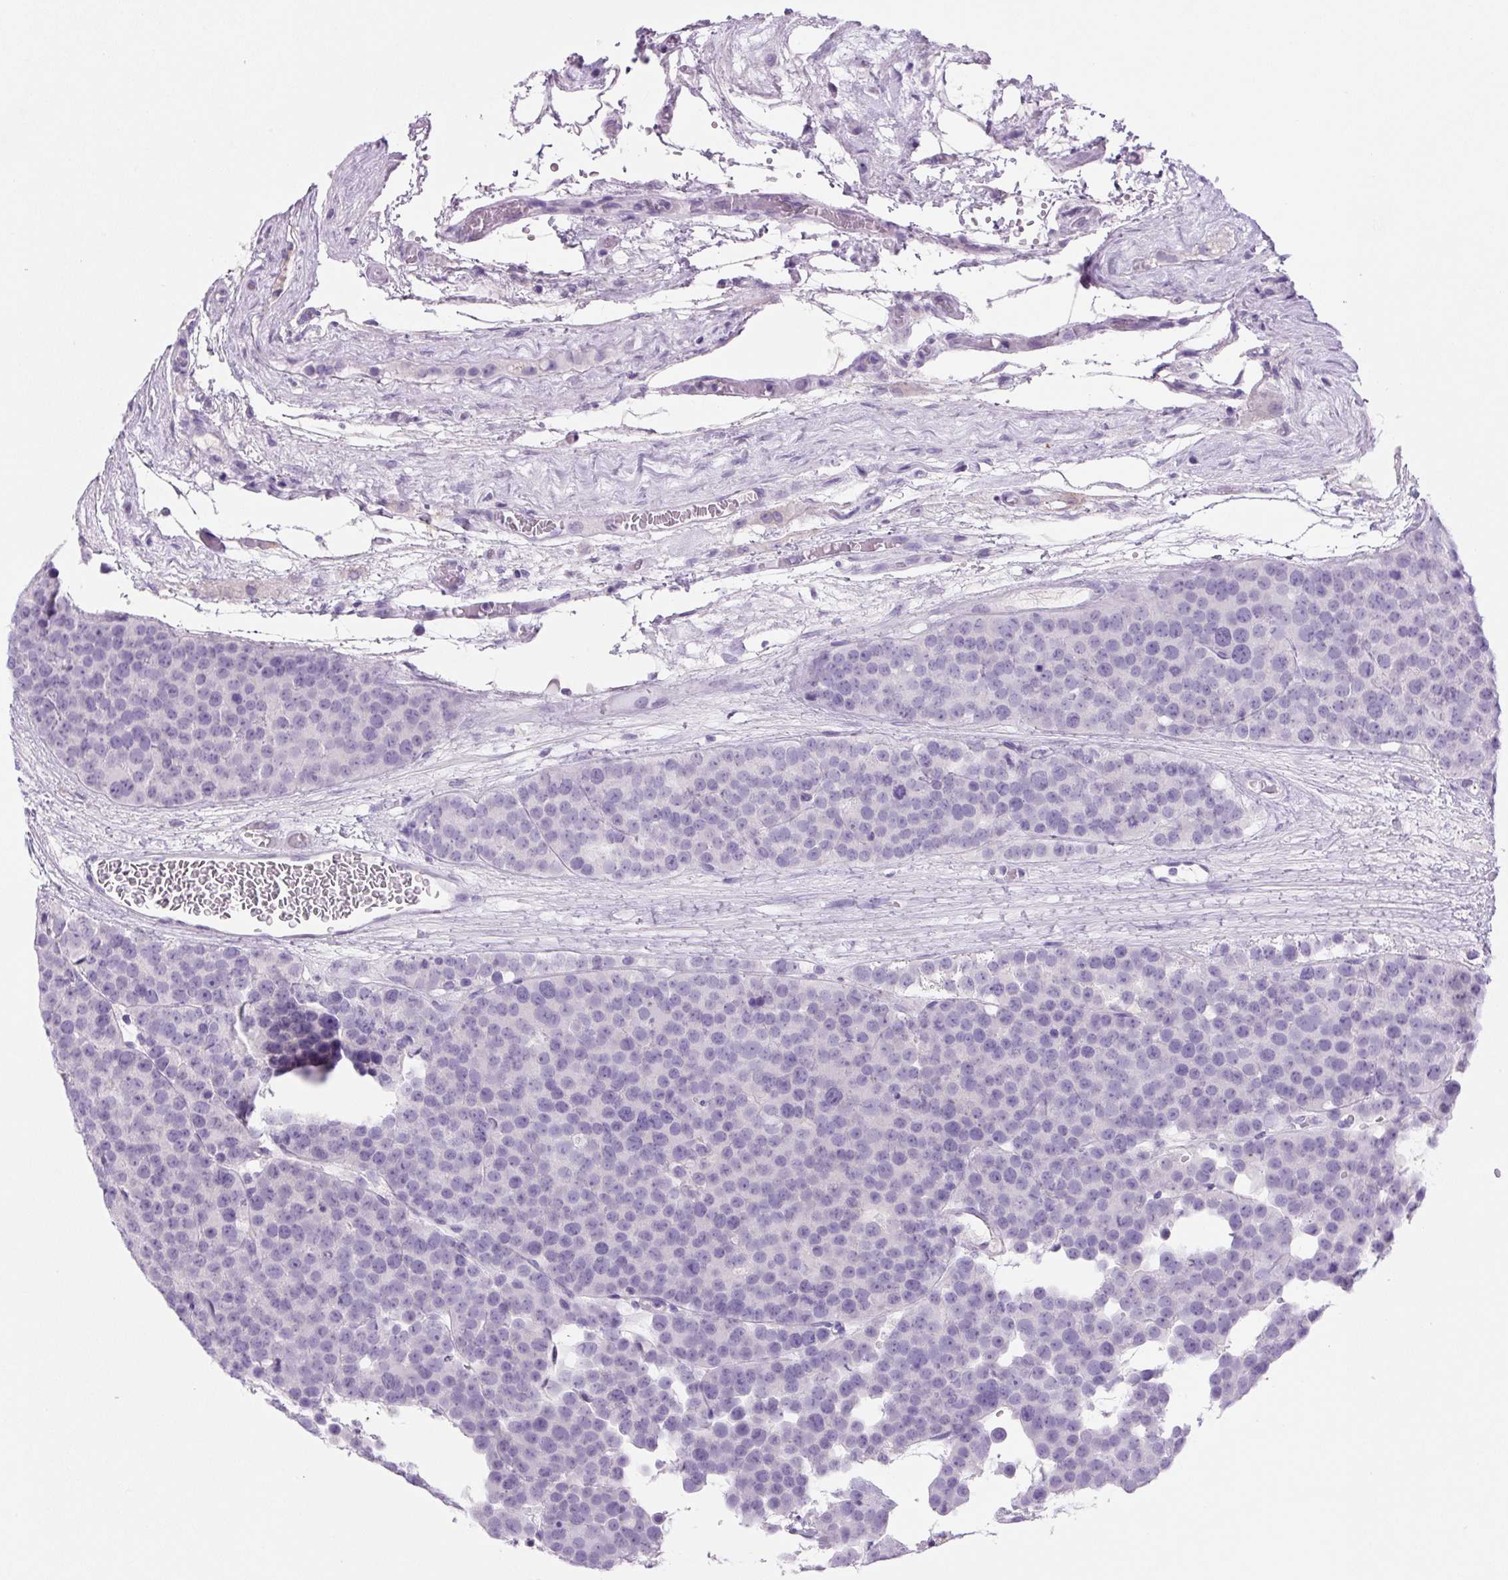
{"staining": {"intensity": "negative", "quantity": "none", "location": "none"}, "tissue": "testis cancer", "cell_type": "Tumor cells", "image_type": "cancer", "snomed": [{"axis": "morphology", "description": "Seminoma, NOS"}, {"axis": "topography", "description": "Testis"}], "caption": "Immunohistochemistry of human testis cancer shows no staining in tumor cells.", "gene": "PRRT1", "patient": {"sex": "male", "age": 71}}